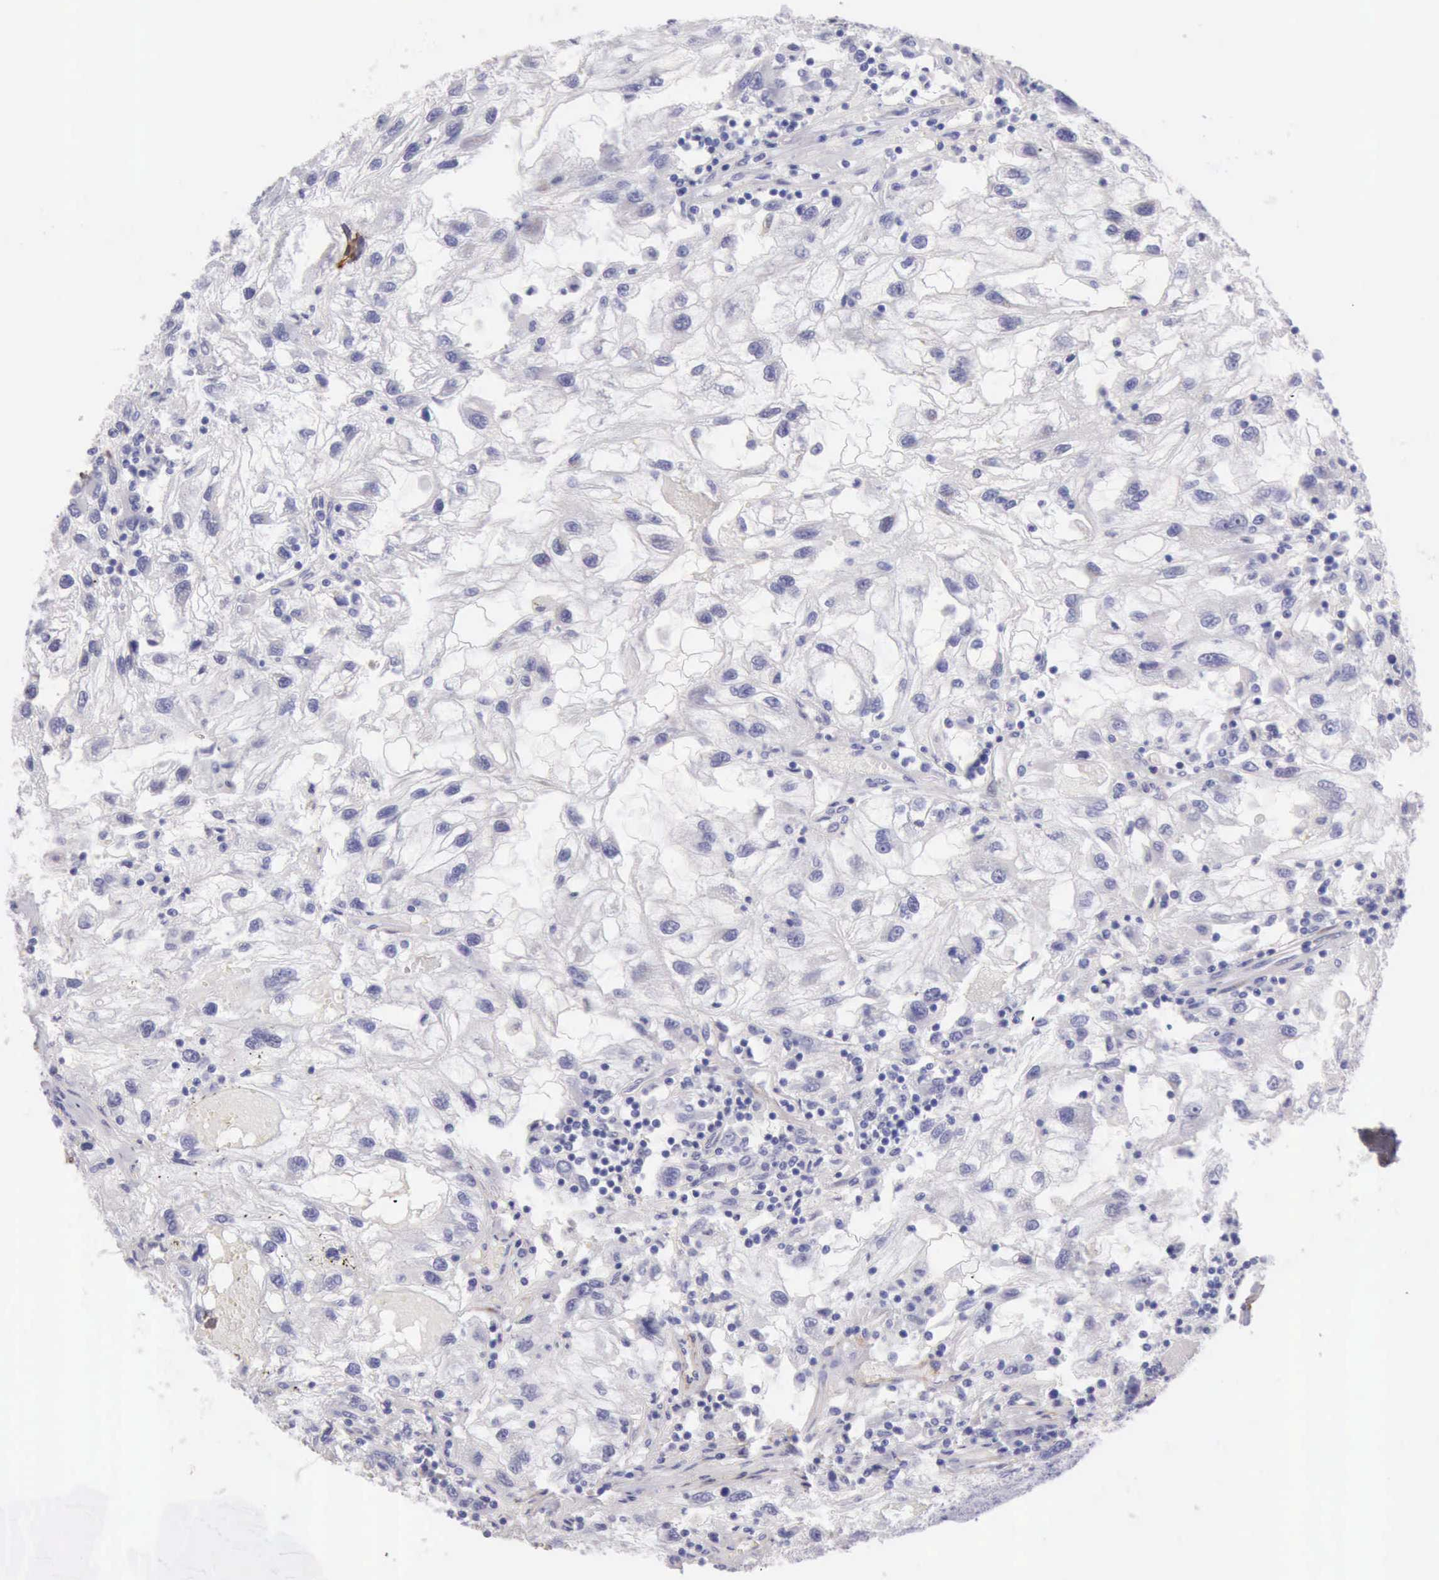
{"staining": {"intensity": "negative", "quantity": "none", "location": "none"}, "tissue": "renal cancer", "cell_type": "Tumor cells", "image_type": "cancer", "snomed": [{"axis": "morphology", "description": "Normal tissue, NOS"}, {"axis": "morphology", "description": "Adenocarcinoma, NOS"}, {"axis": "topography", "description": "Kidney"}], "caption": "Immunohistochemistry micrograph of neoplastic tissue: renal cancer stained with DAB displays no significant protein positivity in tumor cells.", "gene": "AOC3", "patient": {"sex": "male", "age": 71}}